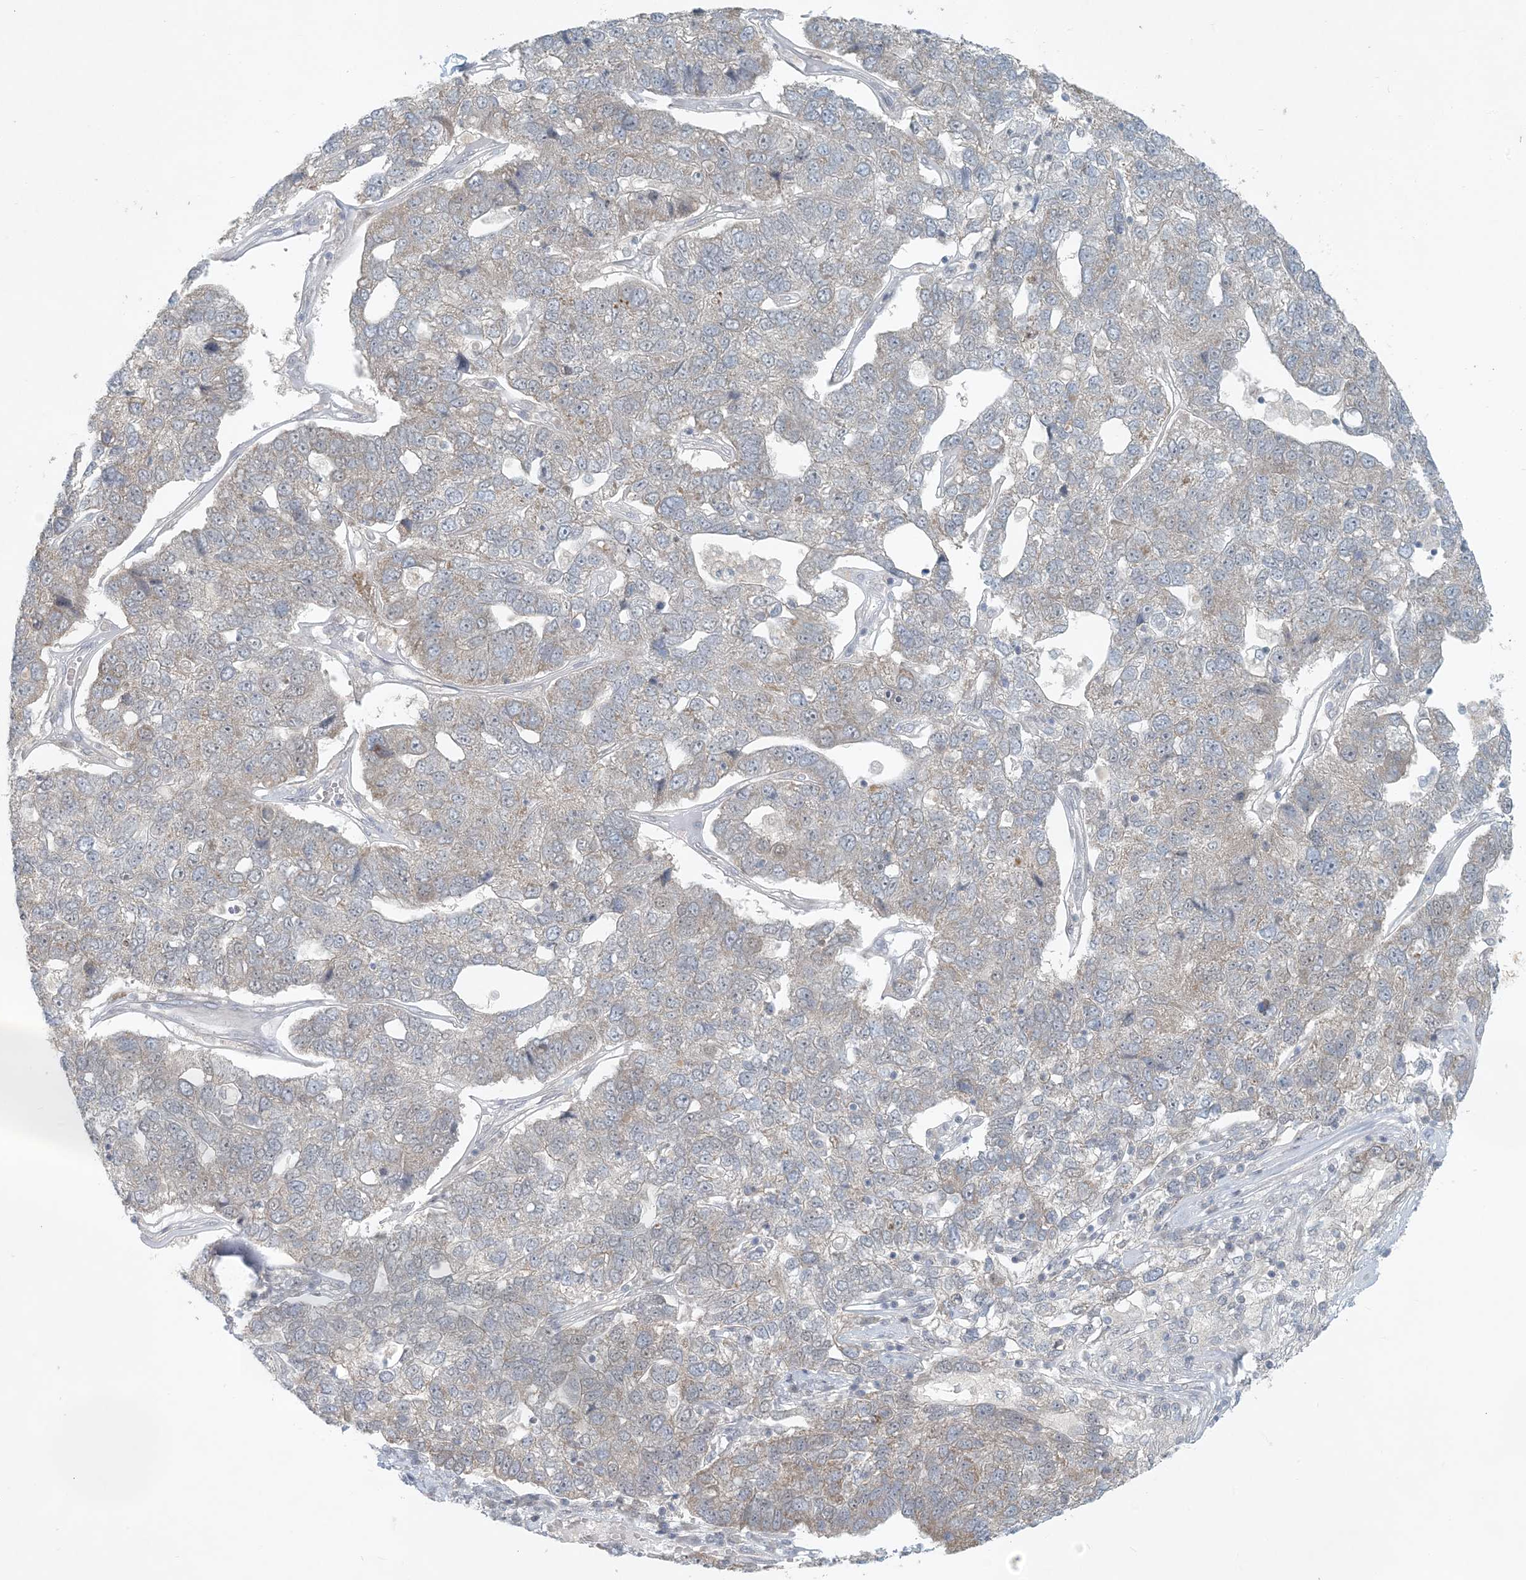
{"staining": {"intensity": "weak", "quantity": "<25%", "location": "cytoplasmic/membranous"}, "tissue": "pancreatic cancer", "cell_type": "Tumor cells", "image_type": "cancer", "snomed": [{"axis": "morphology", "description": "Adenocarcinoma, NOS"}, {"axis": "topography", "description": "Pancreas"}], "caption": "Protein analysis of pancreatic cancer (adenocarcinoma) demonstrates no significant positivity in tumor cells. The staining is performed using DAB brown chromogen with nuclei counter-stained in using hematoxylin.", "gene": "OBI1", "patient": {"sex": "female", "age": 61}}